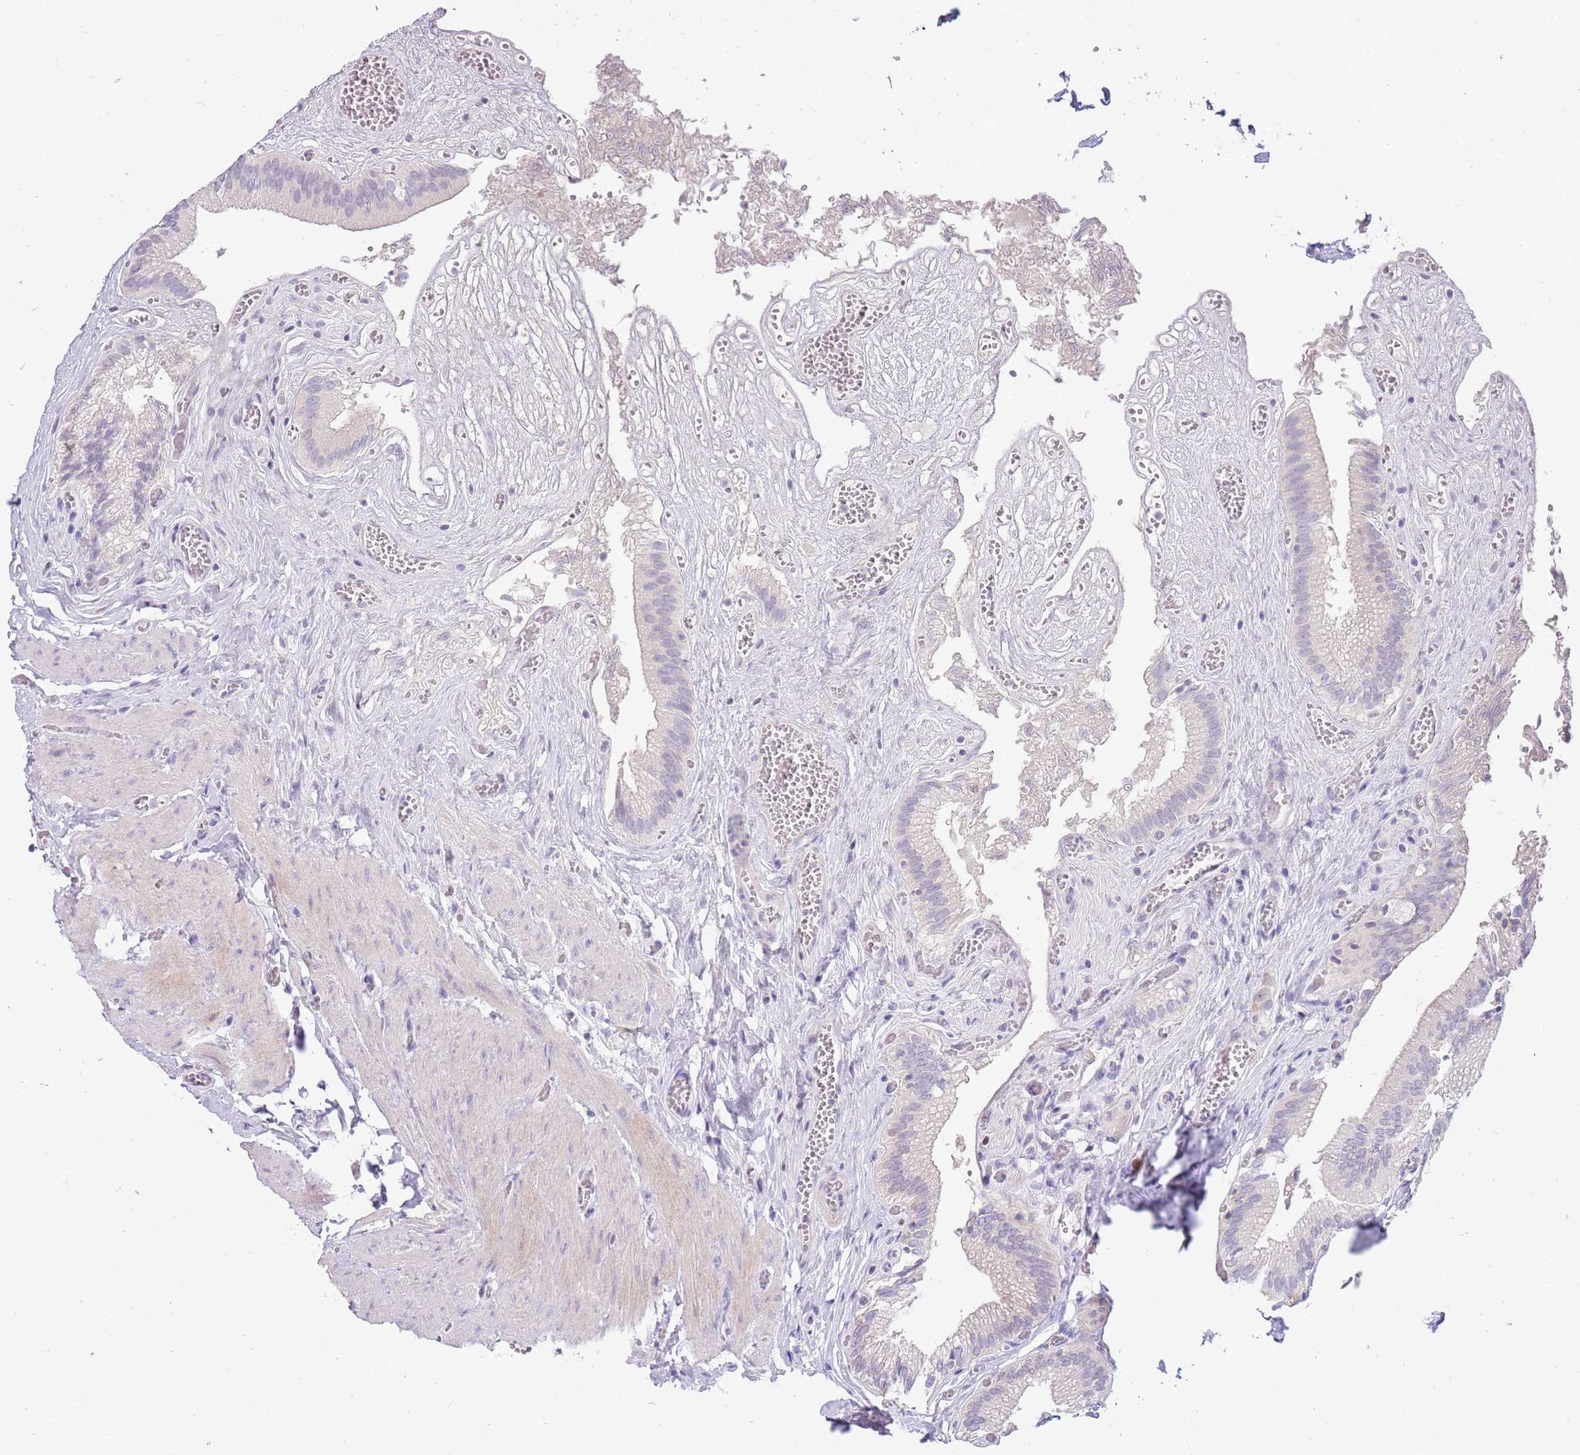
{"staining": {"intensity": "negative", "quantity": "none", "location": "none"}, "tissue": "gallbladder", "cell_type": "Glandular cells", "image_type": "normal", "snomed": [{"axis": "morphology", "description": "Normal tissue, NOS"}, {"axis": "topography", "description": "Gallbladder"}, {"axis": "topography", "description": "Peripheral nerve tissue"}], "caption": "Immunohistochemistry image of benign gallbladder stained for a protein (brown), which demonstrates no positivity in glandular cells.", "gene": "STK25", "patient": {"sex": "male", "age": 17}}